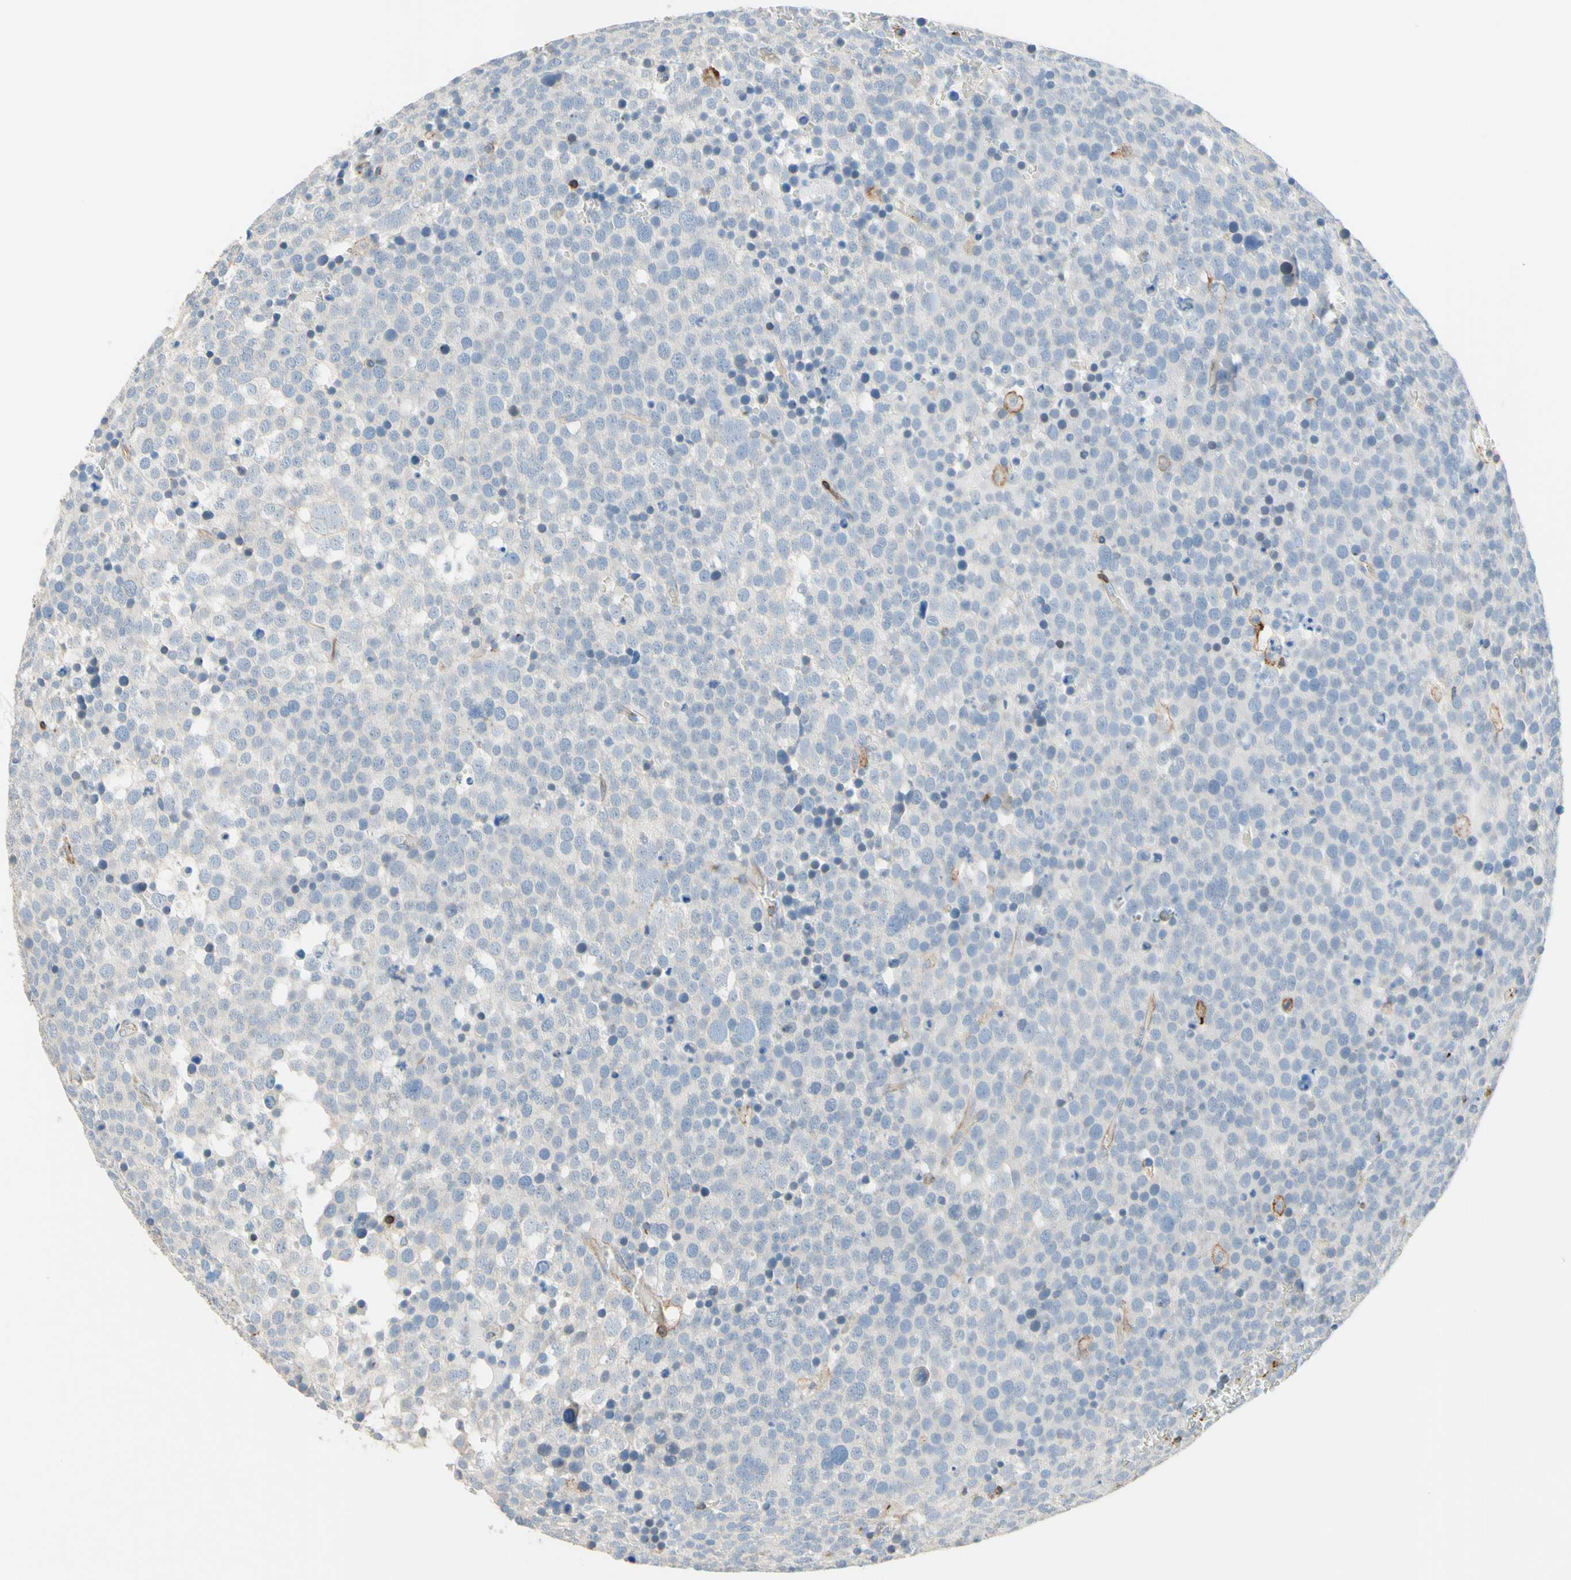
{"staining": {"intensity": "negative", "quantity": "none", "location": "none"}, "tissue": "testis cancer", "cell_type": "Tumor cells", "image_type": "cancer", "snomed": [{"axis": "morphology", "description": "Seminoma, NOS"}, {"axis": "topography", "description": "Testis"}], "caption": "Human testis seminoma stained for a protein using immunohistochemistry (IHC) shows no positivity in tumor cells.", "gene": "SEMA4C", "patient": {"sex": "male", "age": 71}}